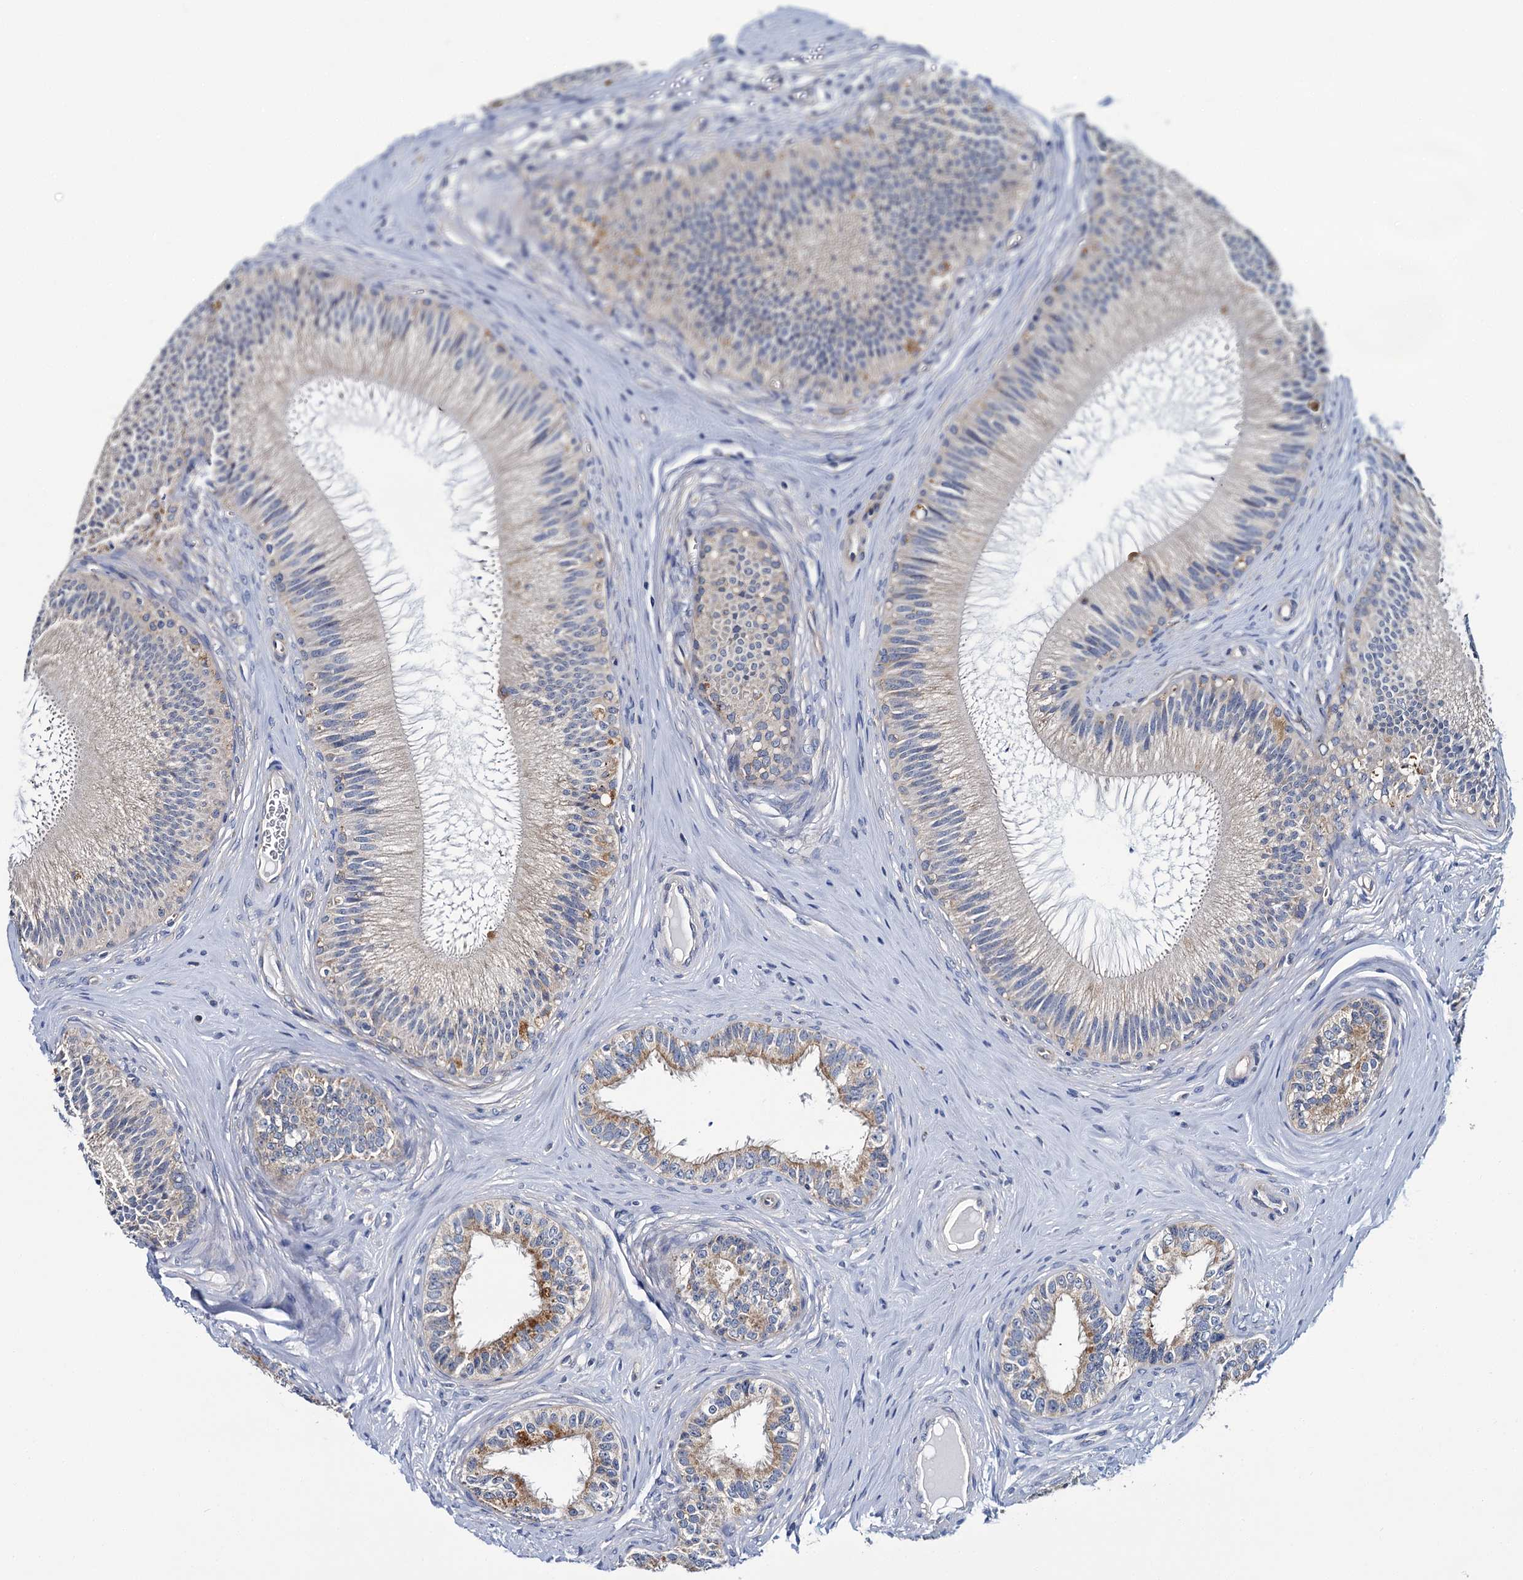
{"staining": {"intensity": "moderate", "quantity": "<25%", "location": "cytoplasmic/membranous"}, "tissue": "epididymis", "cell_type": "Glandular cells", "image_type": "normal", "snomed": [{"axis": "morphology", "description": "Normal tissue, NOS"}, {"axis": "topography", "description": "Epididymis"}], "caption": "Immunohistochemistry (IHC) micrograph of unremarkable epididymis: human epididymis stained using IHC reveals low levels of moderate protein expression localized specifically in the cytoplasmic/membranous of glandular cells, appearing as a cytoplasmic/membranous brown color.", "gene": "CEP295", "patient": {"sex": "male", "age": 46}}